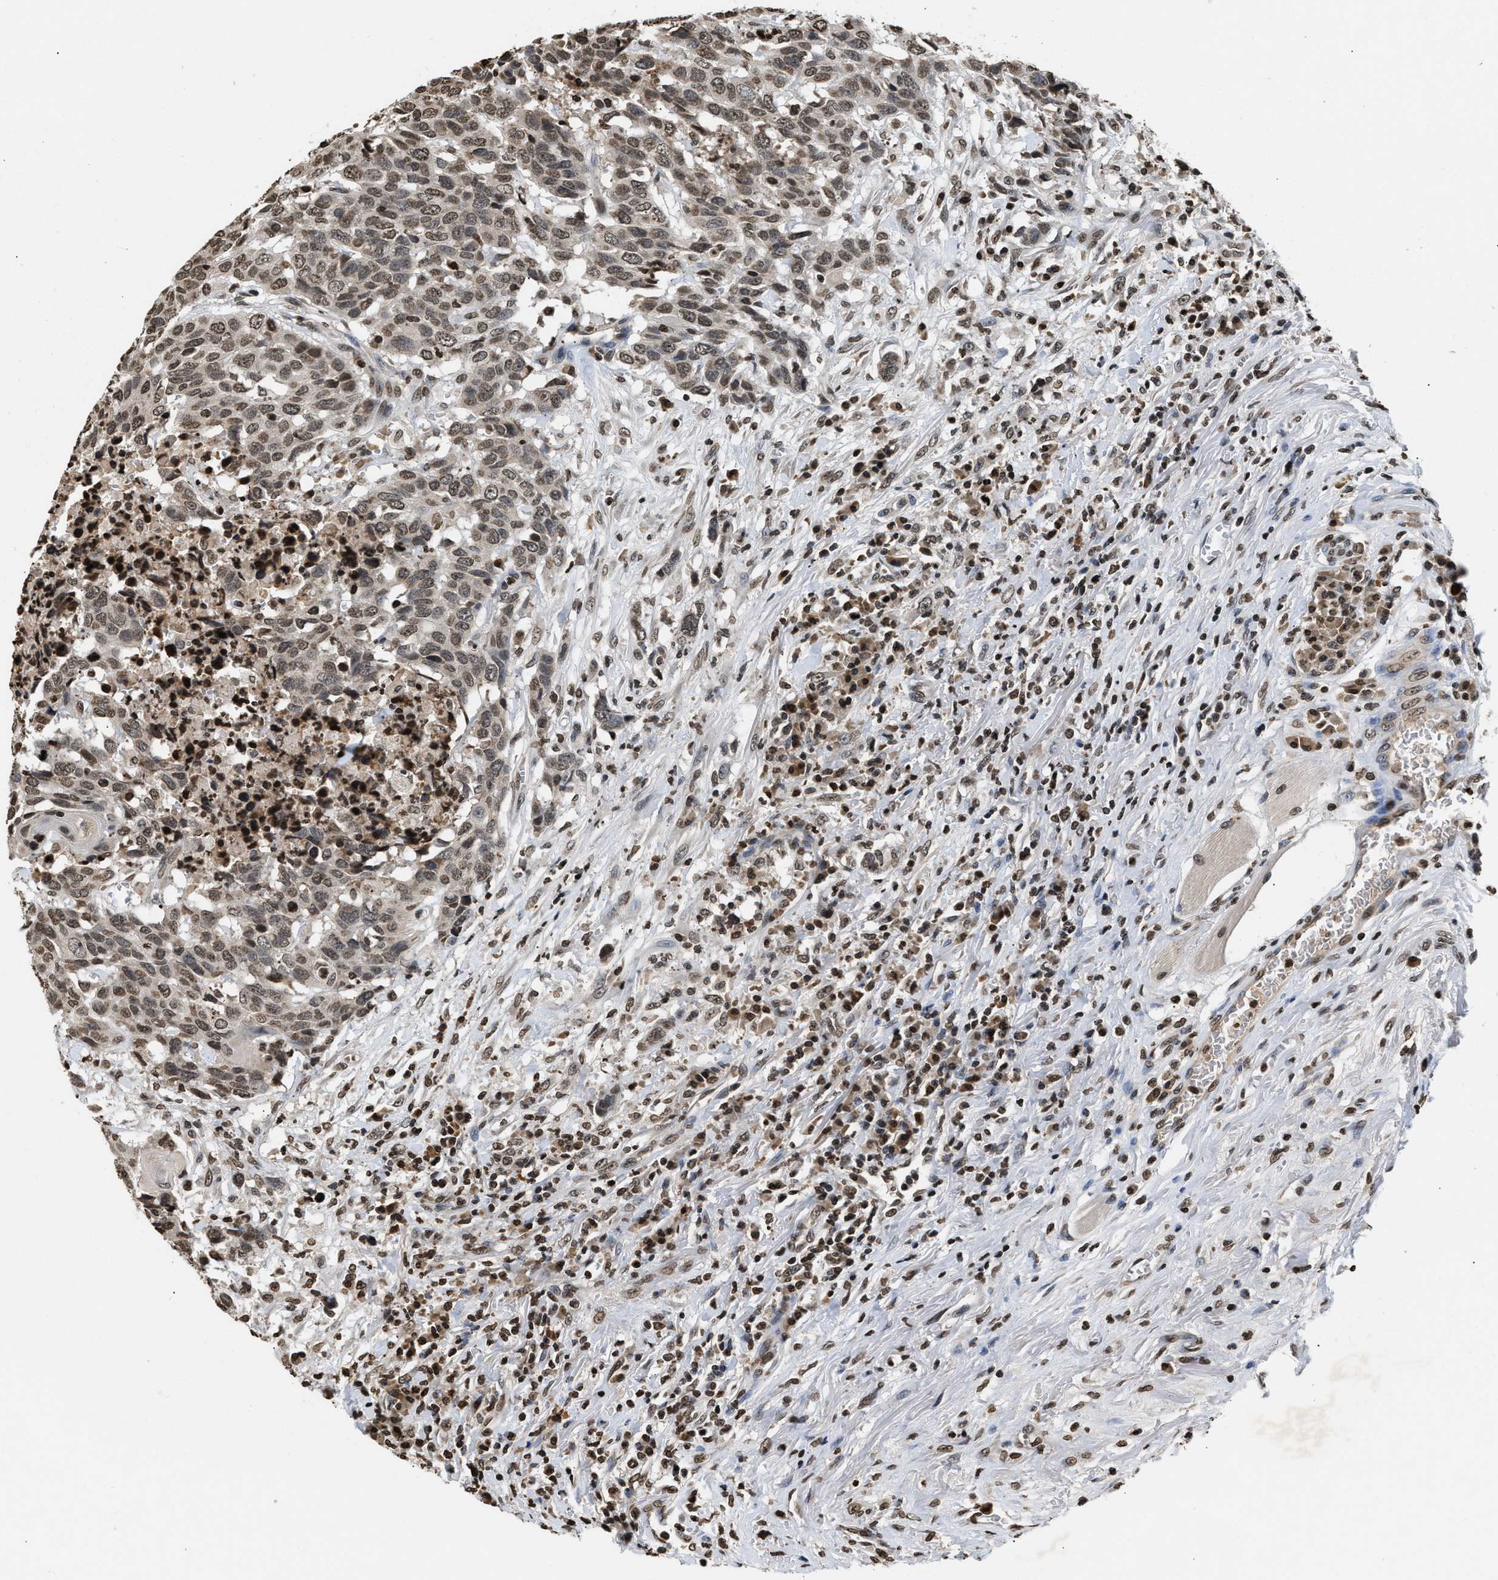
{"staining": {"intensity": "weak", "quantity": ">75%", "location": "nuclear"}, "tissue": "head and neck cancer", "cell_type": "Tumor cells", "image_type": "cancer", "snomed": [{"axis": "morphology", "description": "Squamous cell carcinoma, NOS"}, {"axis": "topography", "description": "Head-Neck"}], "caption": "DAB immunohistochemical staining of human squamous cell carcinoma (head and neck) exhibits weak nuclear protein staining in about >75% of tumor cells.", "gene": "DNASE1L3", "patient": {"sex": "male", "age": 66}}